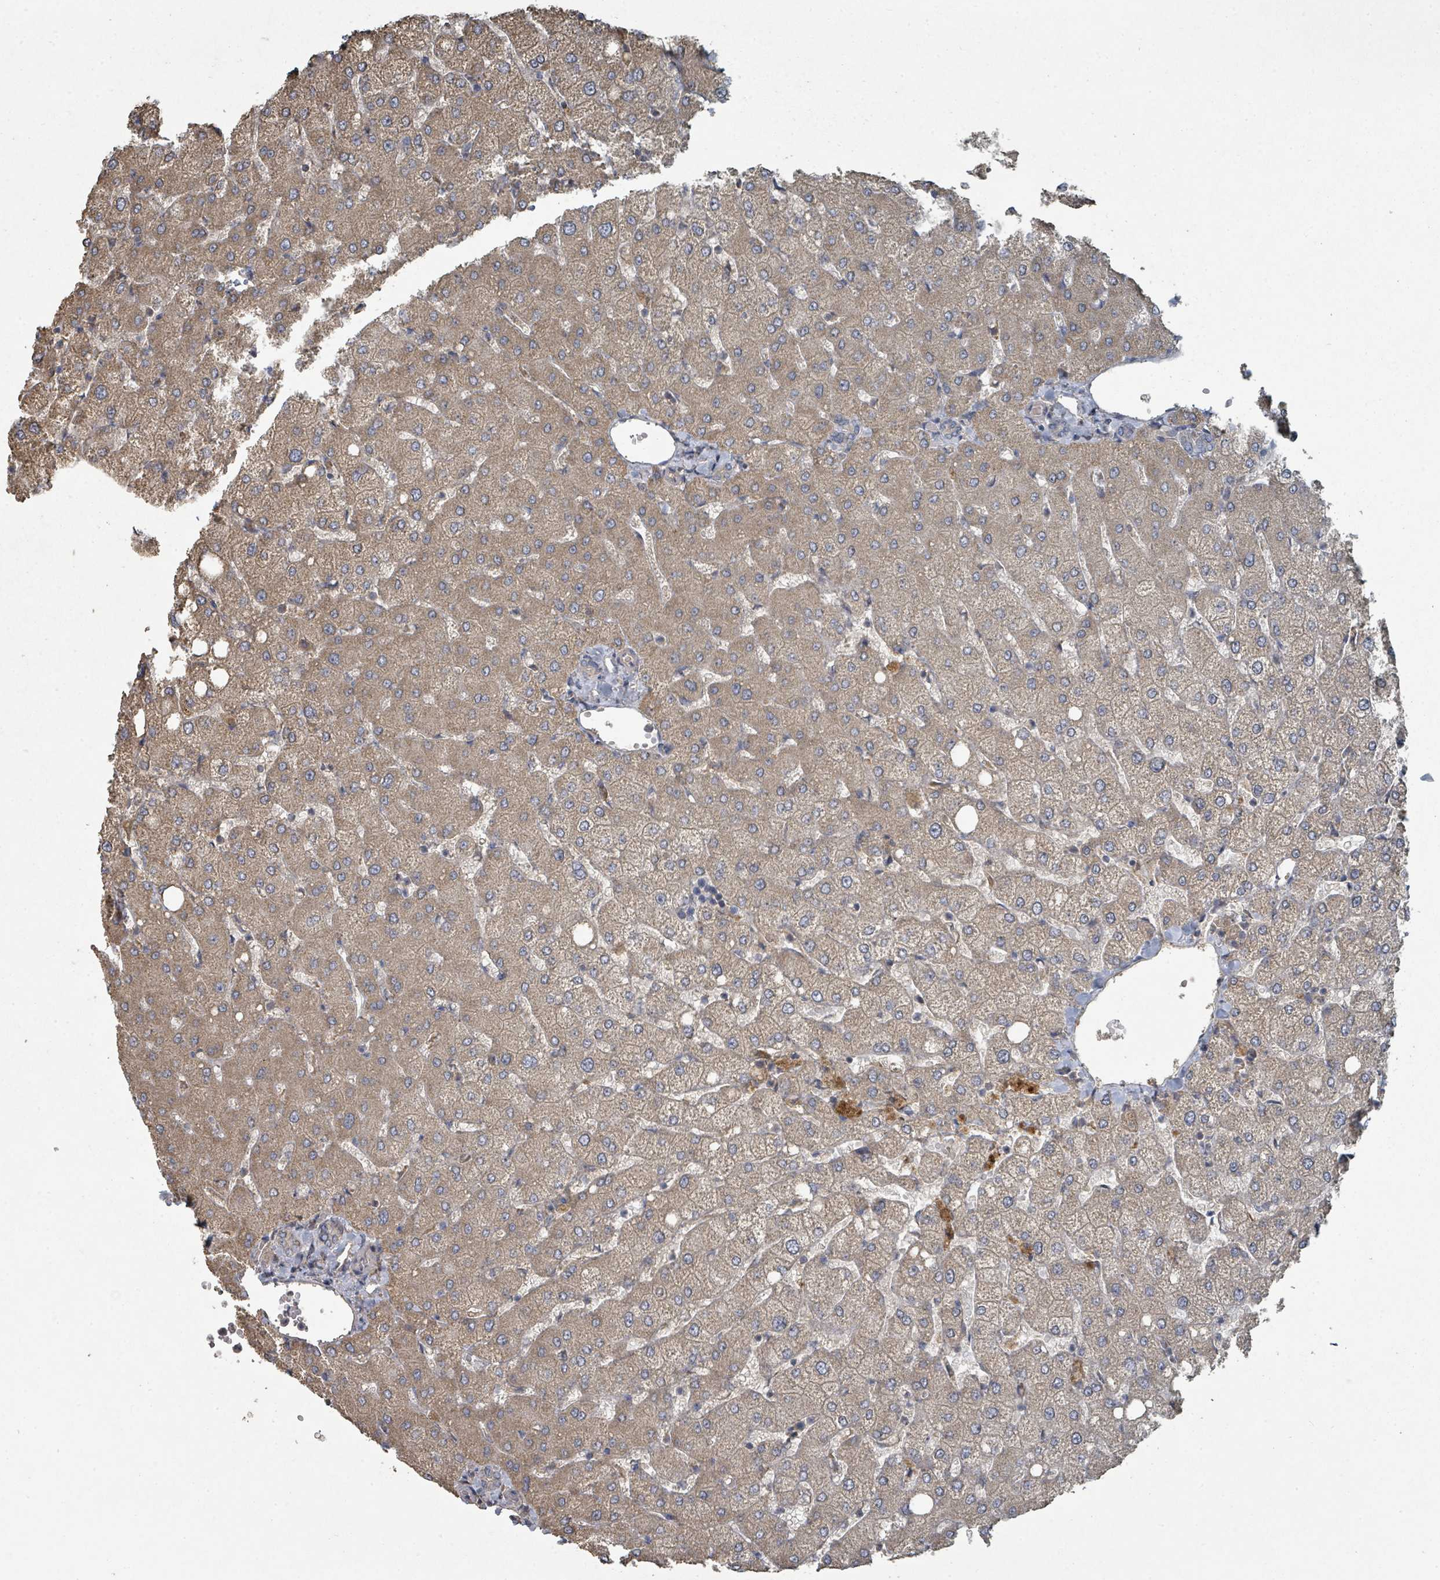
{"staining": {"intensity": "weak", "quantity": "<25%", "location": "cytoplasmic/membranous"}, "tissue": "liver", "cell_type": "Cholangiocytes", "image_type": "normal", "snomed": [{"axis": "morphology", "description": "Normal tissue, NOS"}, {"axis": "topography", "description": "Liver"}], "caption": "Immunohistochemistry (IHC) histopathology image of normal liver: liver stained with DAB (3,3'-diaminobenzidine) displays no significant protein positivity in cholangiocytes.", "gene": "WDFY1", "patient": {"sex": "female", "age": 54}}